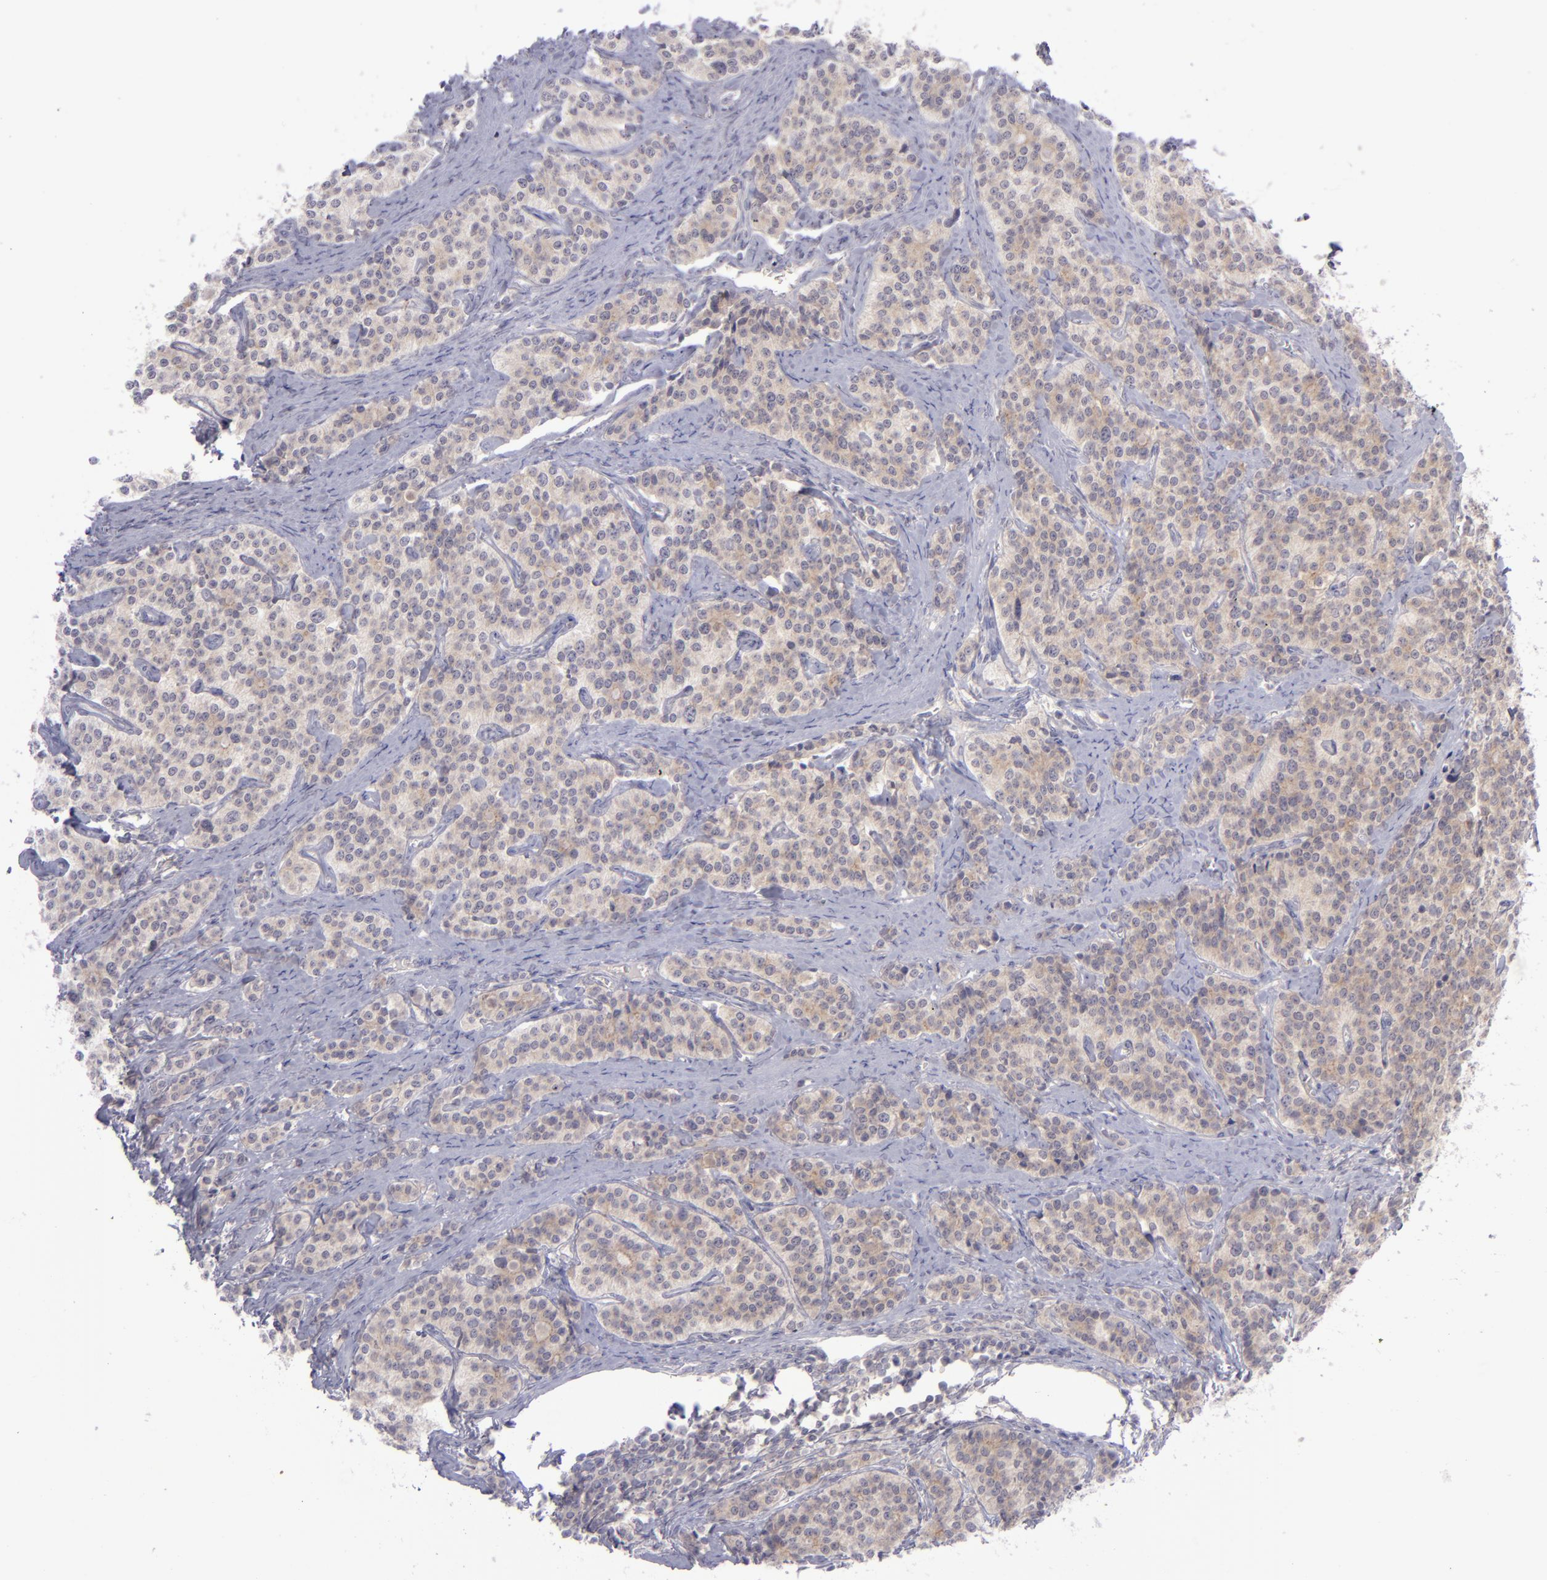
{"staining": {"intensity": "weak", "quantity": ">75%", "location": "cytoplasmic/membranous"}, "tissue": "carcinoid", "cell_type": "Tumor cells", "image_type": "cancer", "snomed": [{"axis": "morphology", "description": "Carcinoid, malignant, NOS"}, {"axis": "topography", "description": "Small intestine"}], "caption": "High-power microscopy captured an immunohistochemistry histopathology image of malignant carcinoid, revealing weak cytoplasmic/membranous positivity in about >75% of tumor cells. The staining was performed using DAB, with brown indicating positive protein expression. Nuclei are stained blue with hematoxylin.", "gene": "EVPL", "patient": {"sex": "male", "age": 63}}